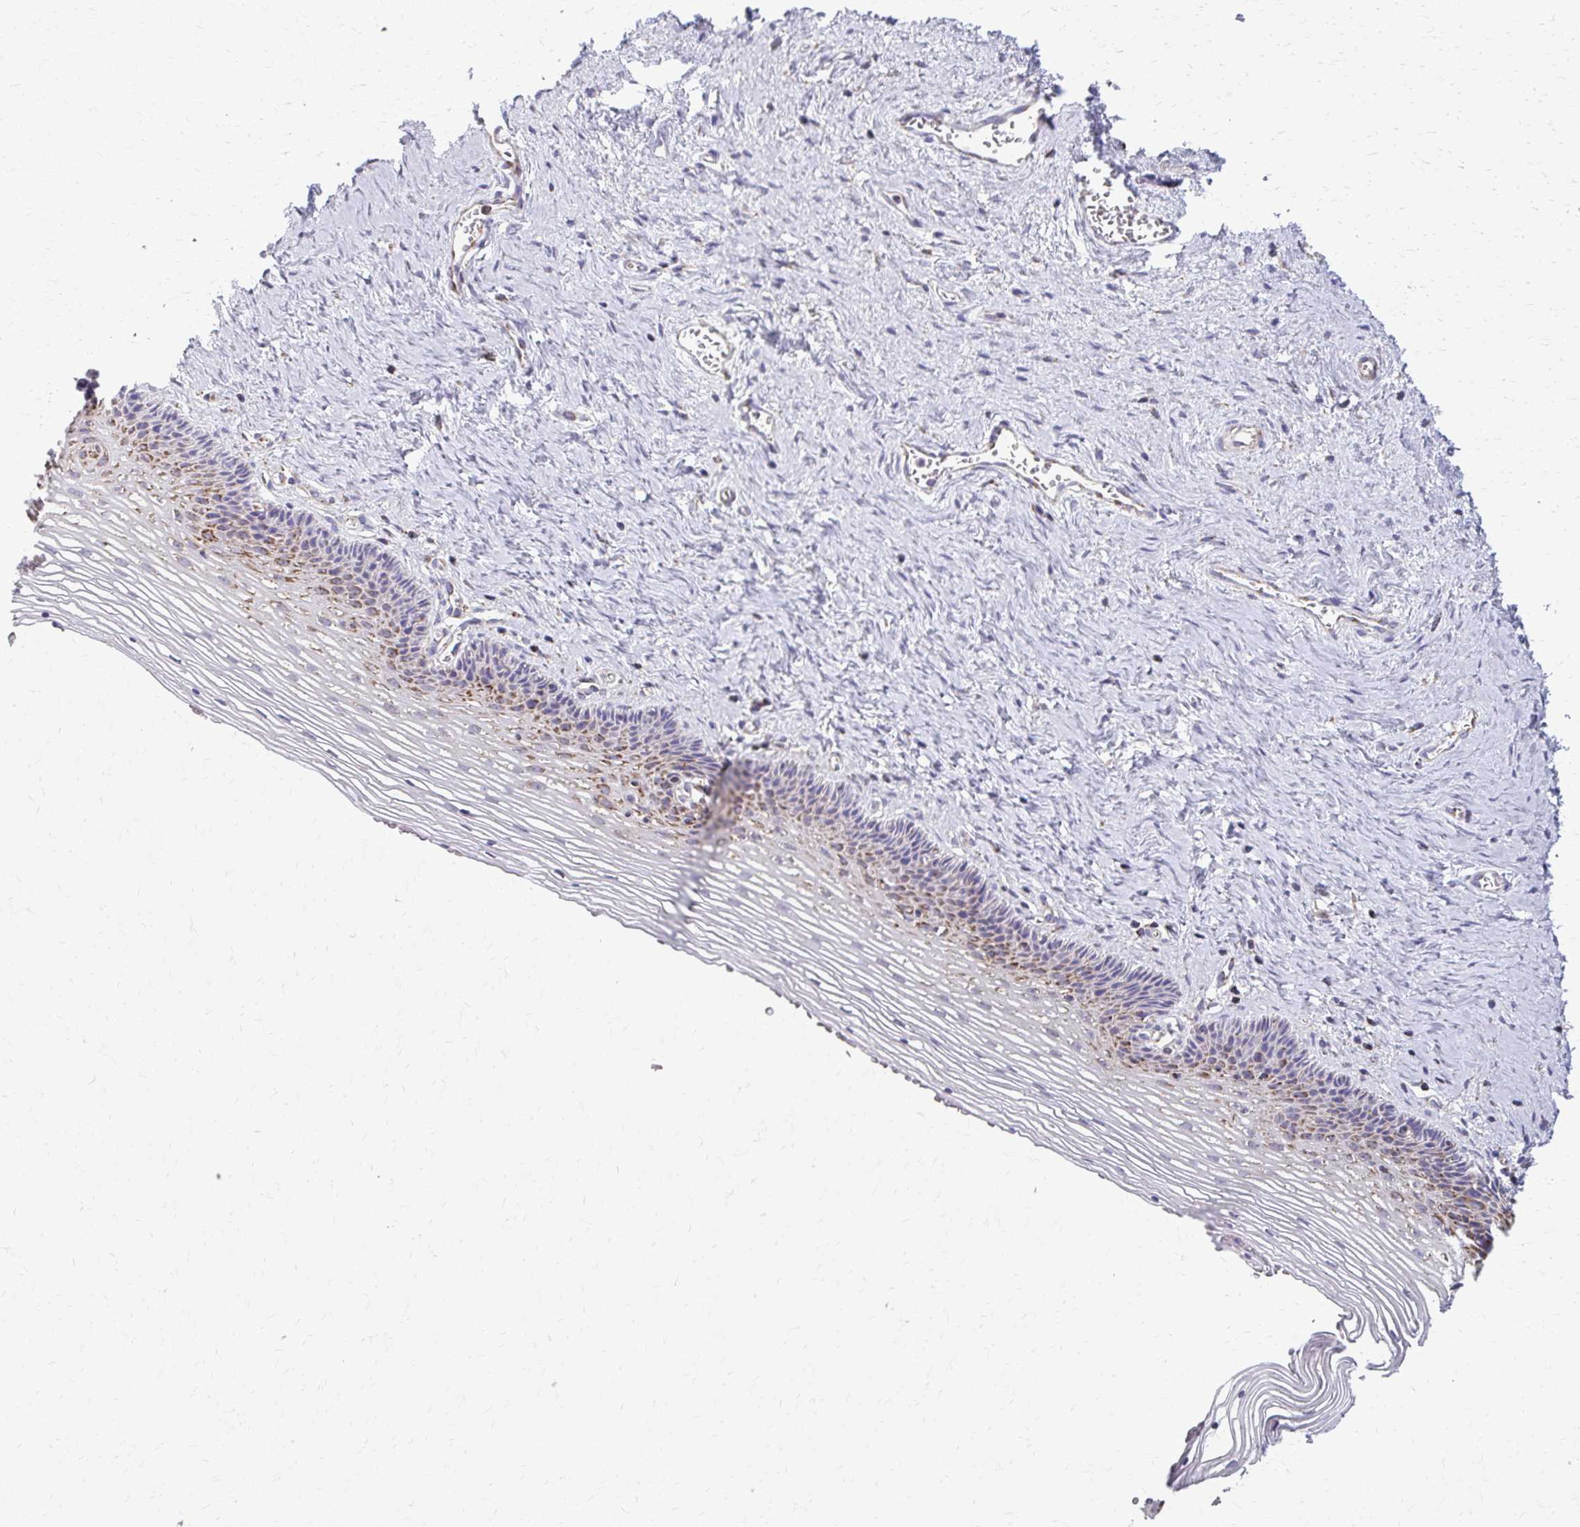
{"staining": {"intensity": "moderate", "quantity": "25%-75%", "location": "cytoplasmic/membranous"}, "tissue": "vagina", "cell_type": "Squamous epithelial cells", "image_type": "normal", "snomed": [{"axis": "morphology", "description": "Normal tissue, NOS"}, {"axis": "topography", "description": "Vagina"}, {"axis": "topography", "description": "Cervix"}], "caption": "DAB (3,3'-diaminobenzidine) immunohistochemical staining of benign human vagina exhibits moderate cytoplasmic/membranous protein positivity in about 25%-75% of squamous epithelial cells. The protein of interest is stained brown, and the nuclei are stained in blue (DAB IHC with brightfield microscopy, high magnification).", "gene": "TVP23A", "patient": {"sex": "female", "age": 37}}